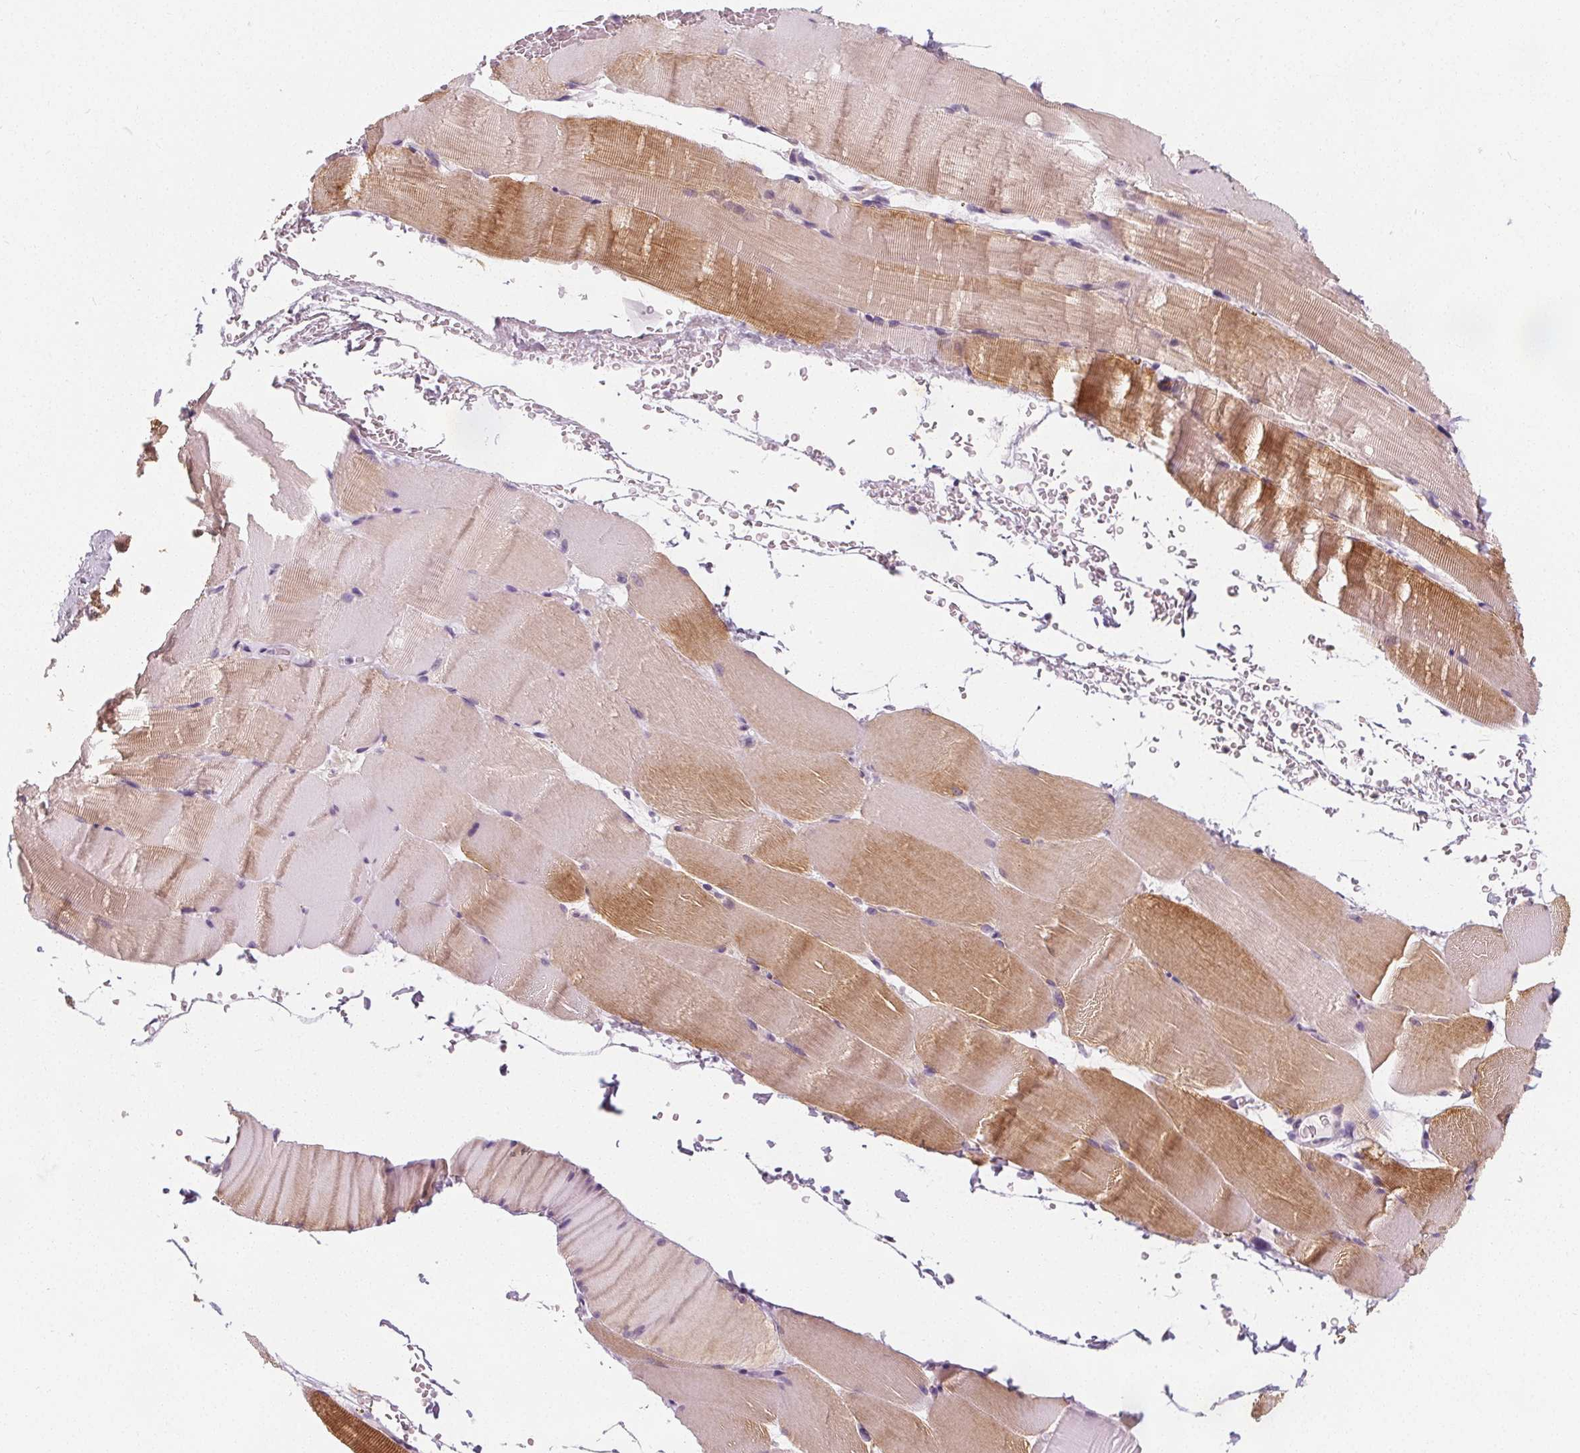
{"staining": {"intensity": "moderate", "quantity": "<25%", "location": "cytoplasmic/membranous"}, "tissue": "skeletal muscle", "cell_type": "Myocytes", "image_type": "normal", "snomed": [{"axis": "morphology", "description": "Normal tissue, NOS"}, {"axis": "topography", "description": "Skeletal muscle"}], "caption": "Human skeletal muscle stained for a protein (brown) shows moderate cytoplasmic/membranous positive staining in about <25% of myocytes.", "gene": "UGP2", "patient": {"sex": "female", "age": 37}}